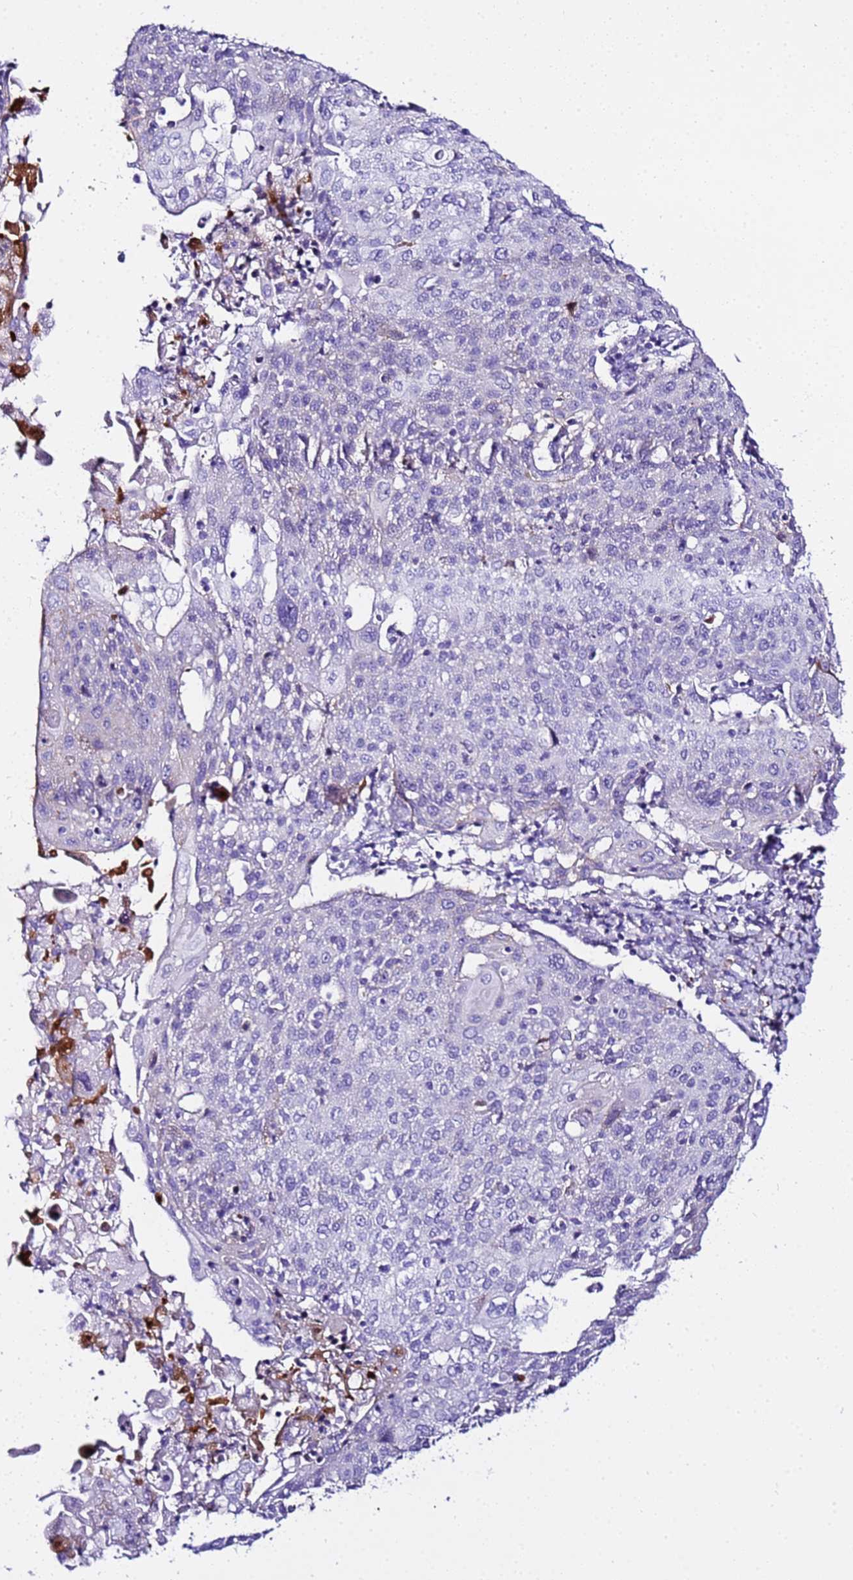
{"staining": {"intensity": "negative", "quantity": "none", "location": "none"}, "tissue": "cervical cancer", "cell_type": "Tumor cells", "image_type": "cancer", "snomed": [{"axis": "morphology", "description": "Squamous cell carcinoma, NOS"}, {"axis": "topography", "description": "Cervix"}], "caption": "Immunohistochemical staining of human cervical cancer exhibits no significant positivity in tumor cells.", "gene": "CFHR2", "patient": {"sex": "female", "age": 67}}